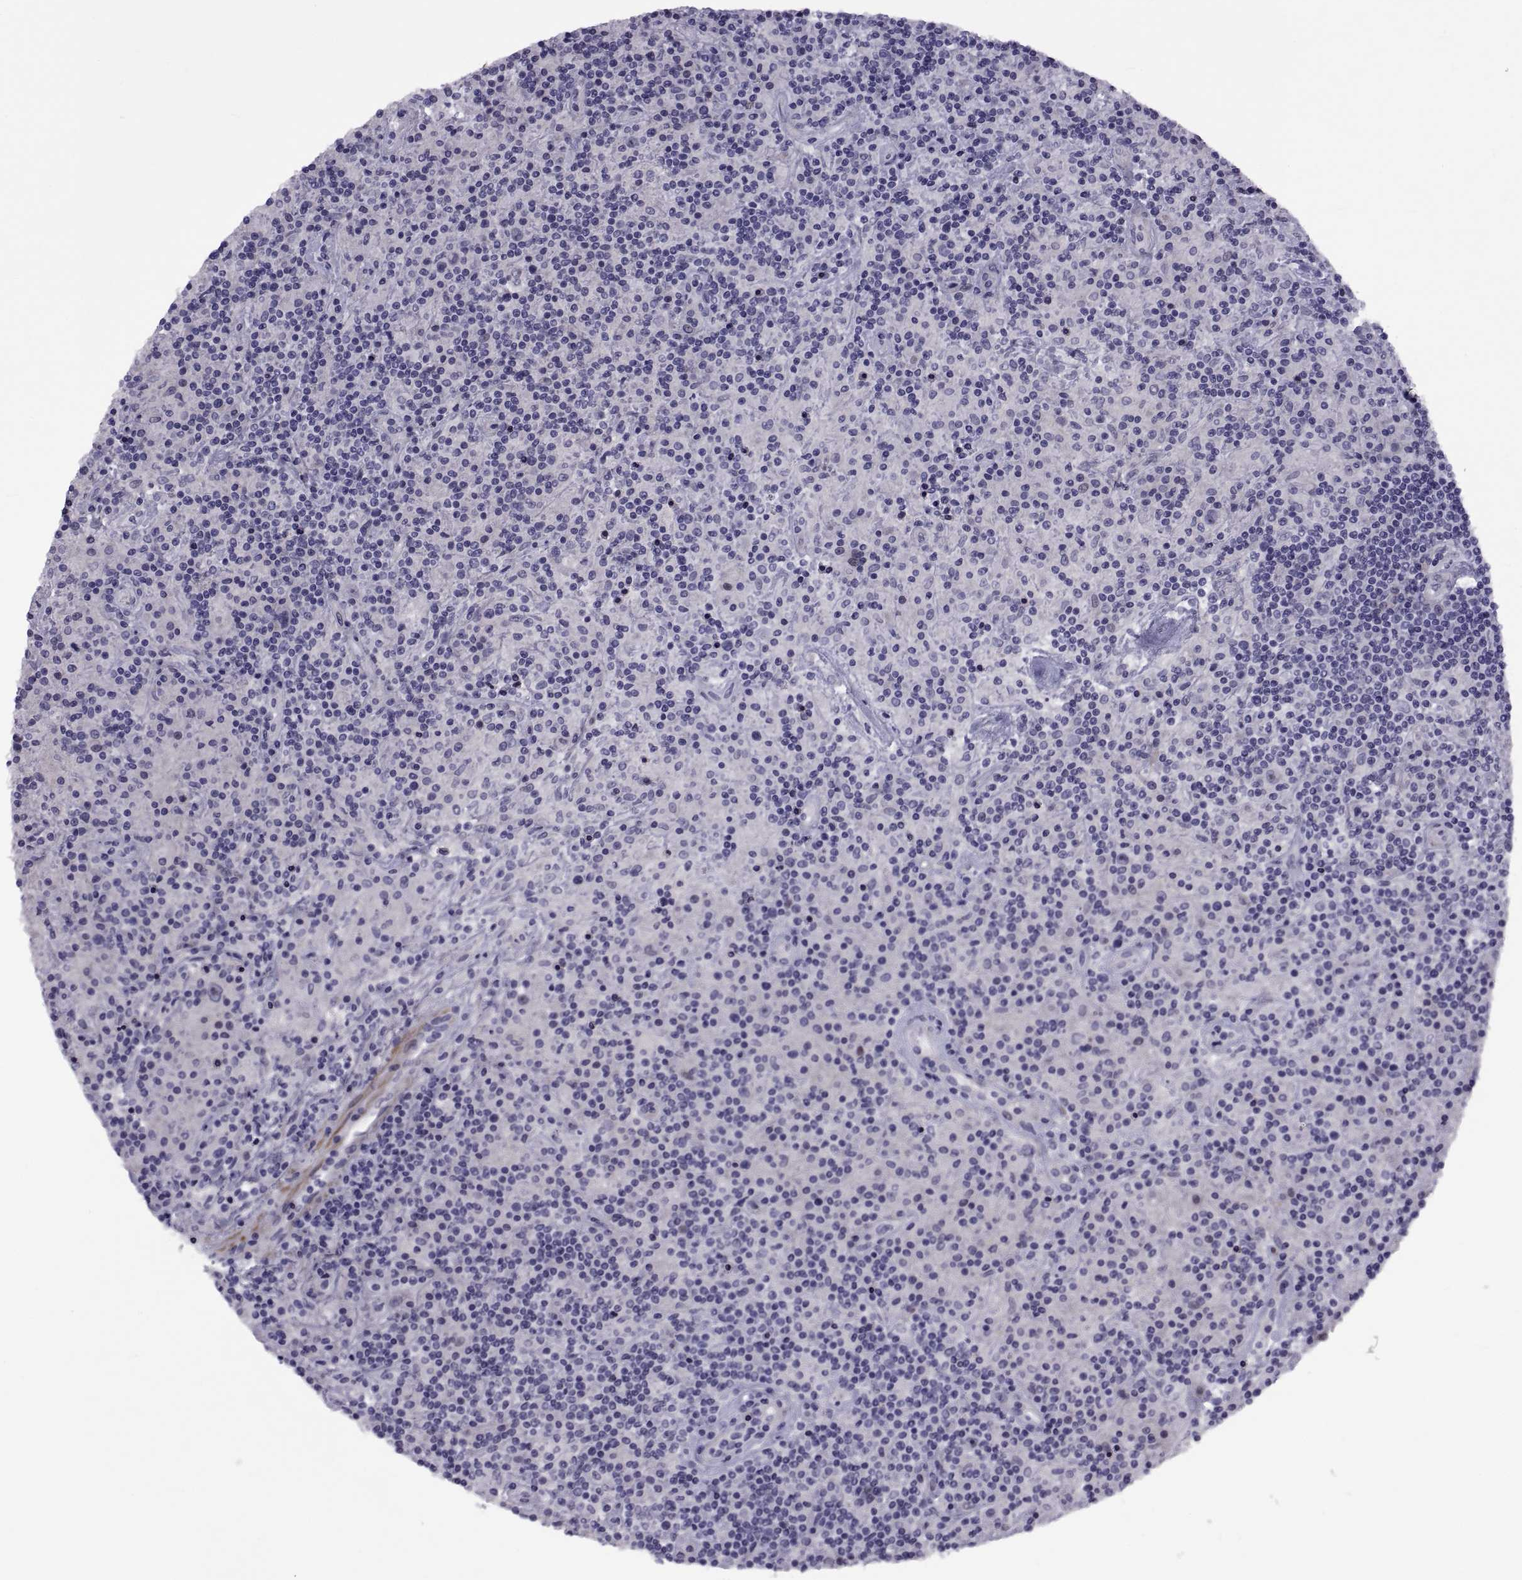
{"staining": {"intensity": "negative", "quantity": "none", "location": "none"}, "tissue": "lymphoma", "cell_type": "Tumor cells", "image_type": "cancer", "snomed": [{"axis": "morphology", "description": "Hodgkin's disease, NOS"}, {"axis": "topography", "description": "Lymph node"}], "caption": "Histopathology image shows no significant protein expression in tumor cells of Hodgkin's disease.", "gene": "TMEM158", "patient": {"sex": "male", "age": 70}}